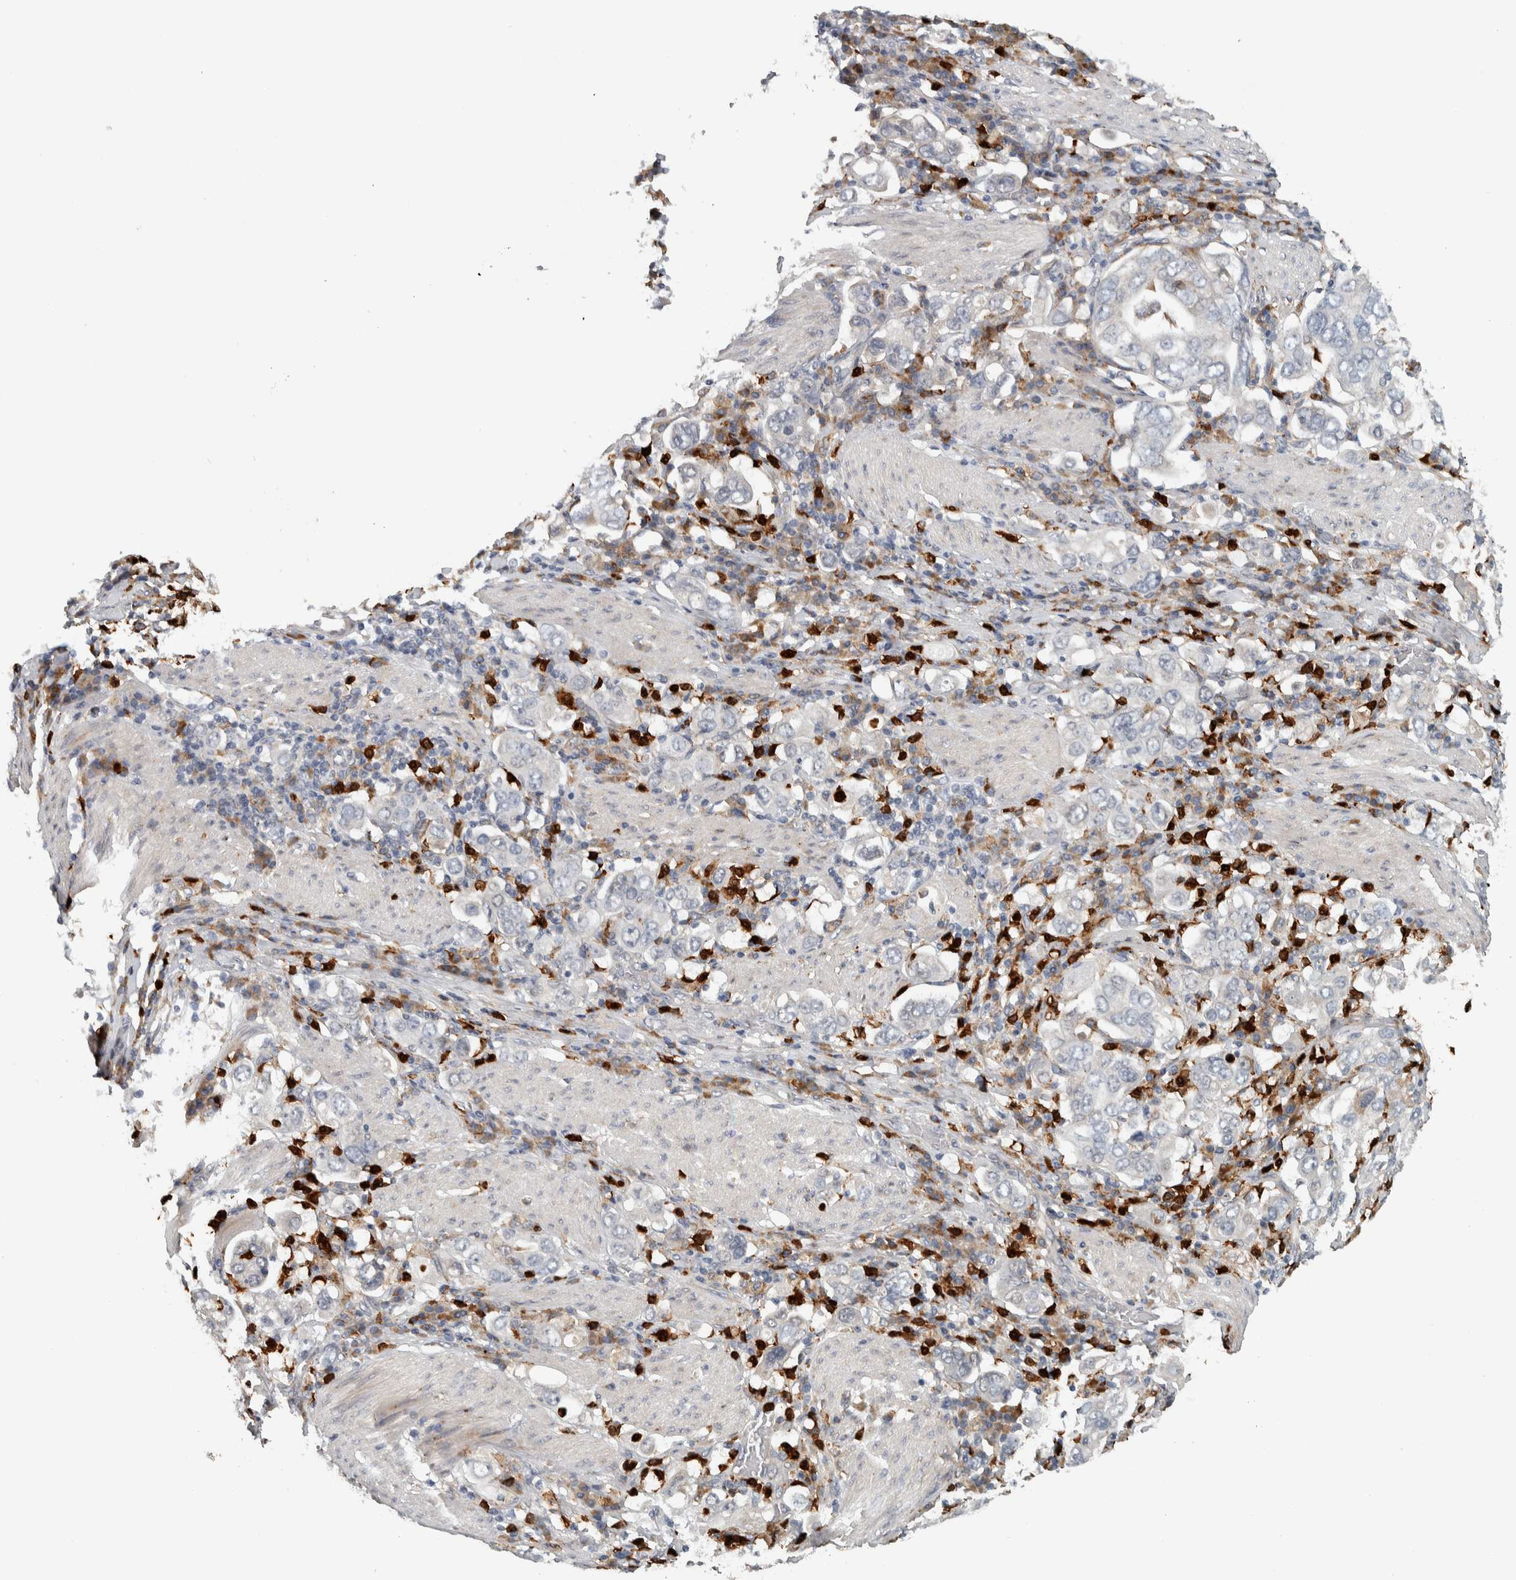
{"staining": {"intensity": "negative", "quantity": "none", "location": "none"}, "tissue": "stomach cancer", "cell_type": "Tumor cells", "image_type": "cancer", "snomed": [{"axis": "morphology", "description": "Adenocarcinoma, NOS"}, {"axis": "topography", "description": "Stomach, upper"}], "caption": "The immunohistochemistry histopathology image has no significant positivity in tumor cells of stomach adenocarcinoma tissue.", "gene": "ADPRM", "patient": {"sex": "male", "age": 62}}